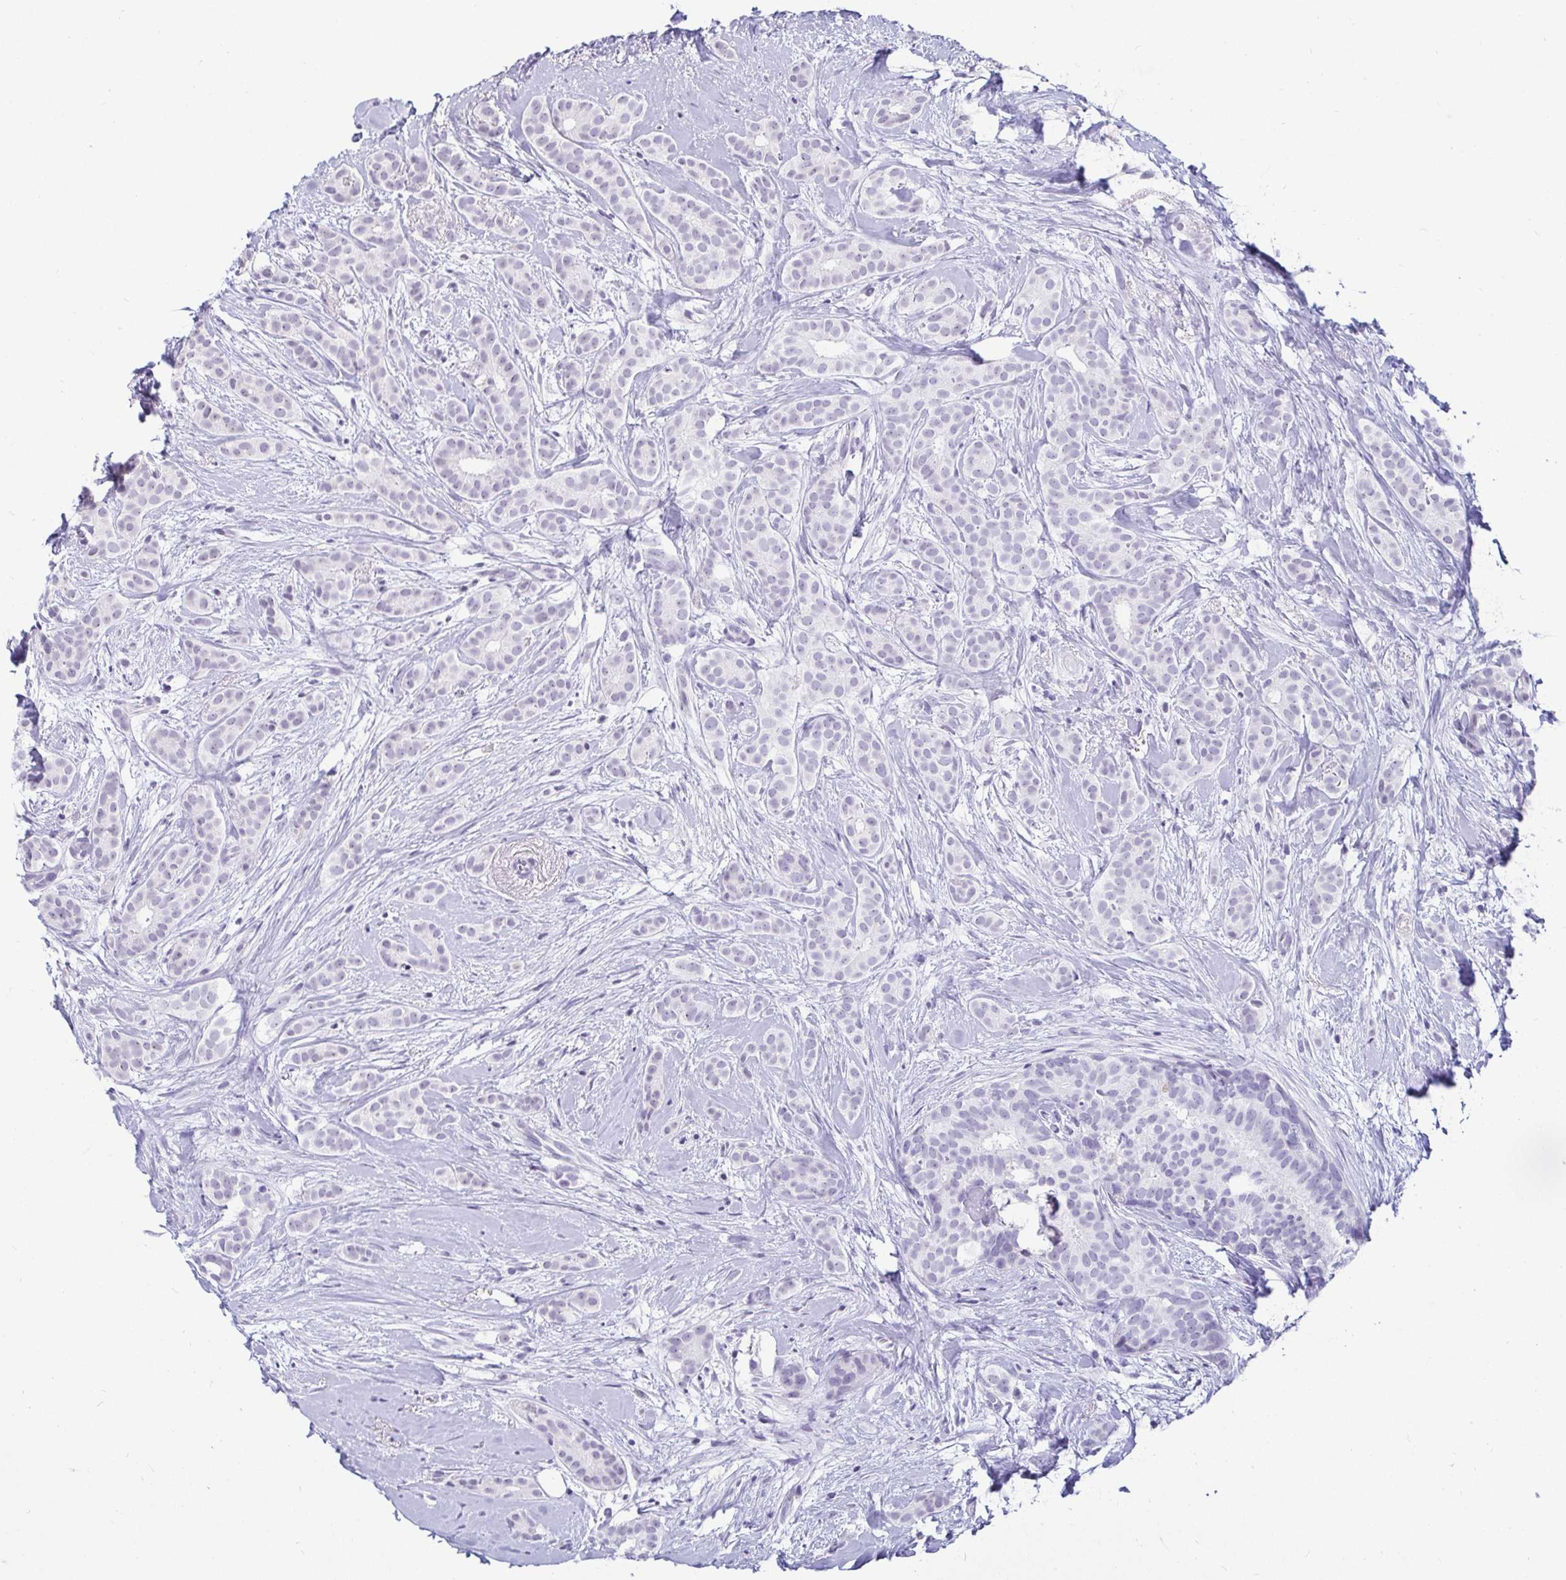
{"staining": {"intensity": "negative", "quantity": "none", "location": "none"}, "tissue": "breast cancer", "cell_type": "Tumor cells", "image_type": "cancer", "snomed": [{"axis": "morphology", "description": "Duct carcinoma"}, {"axis": "topography", "description": "Breast"}], "caption": "Immunohistochemistry (IHC) of human breast cancer shows no positivity in tumor cells.", "gene": "CR2", "patient": {"sex": "female", "age": 65}}